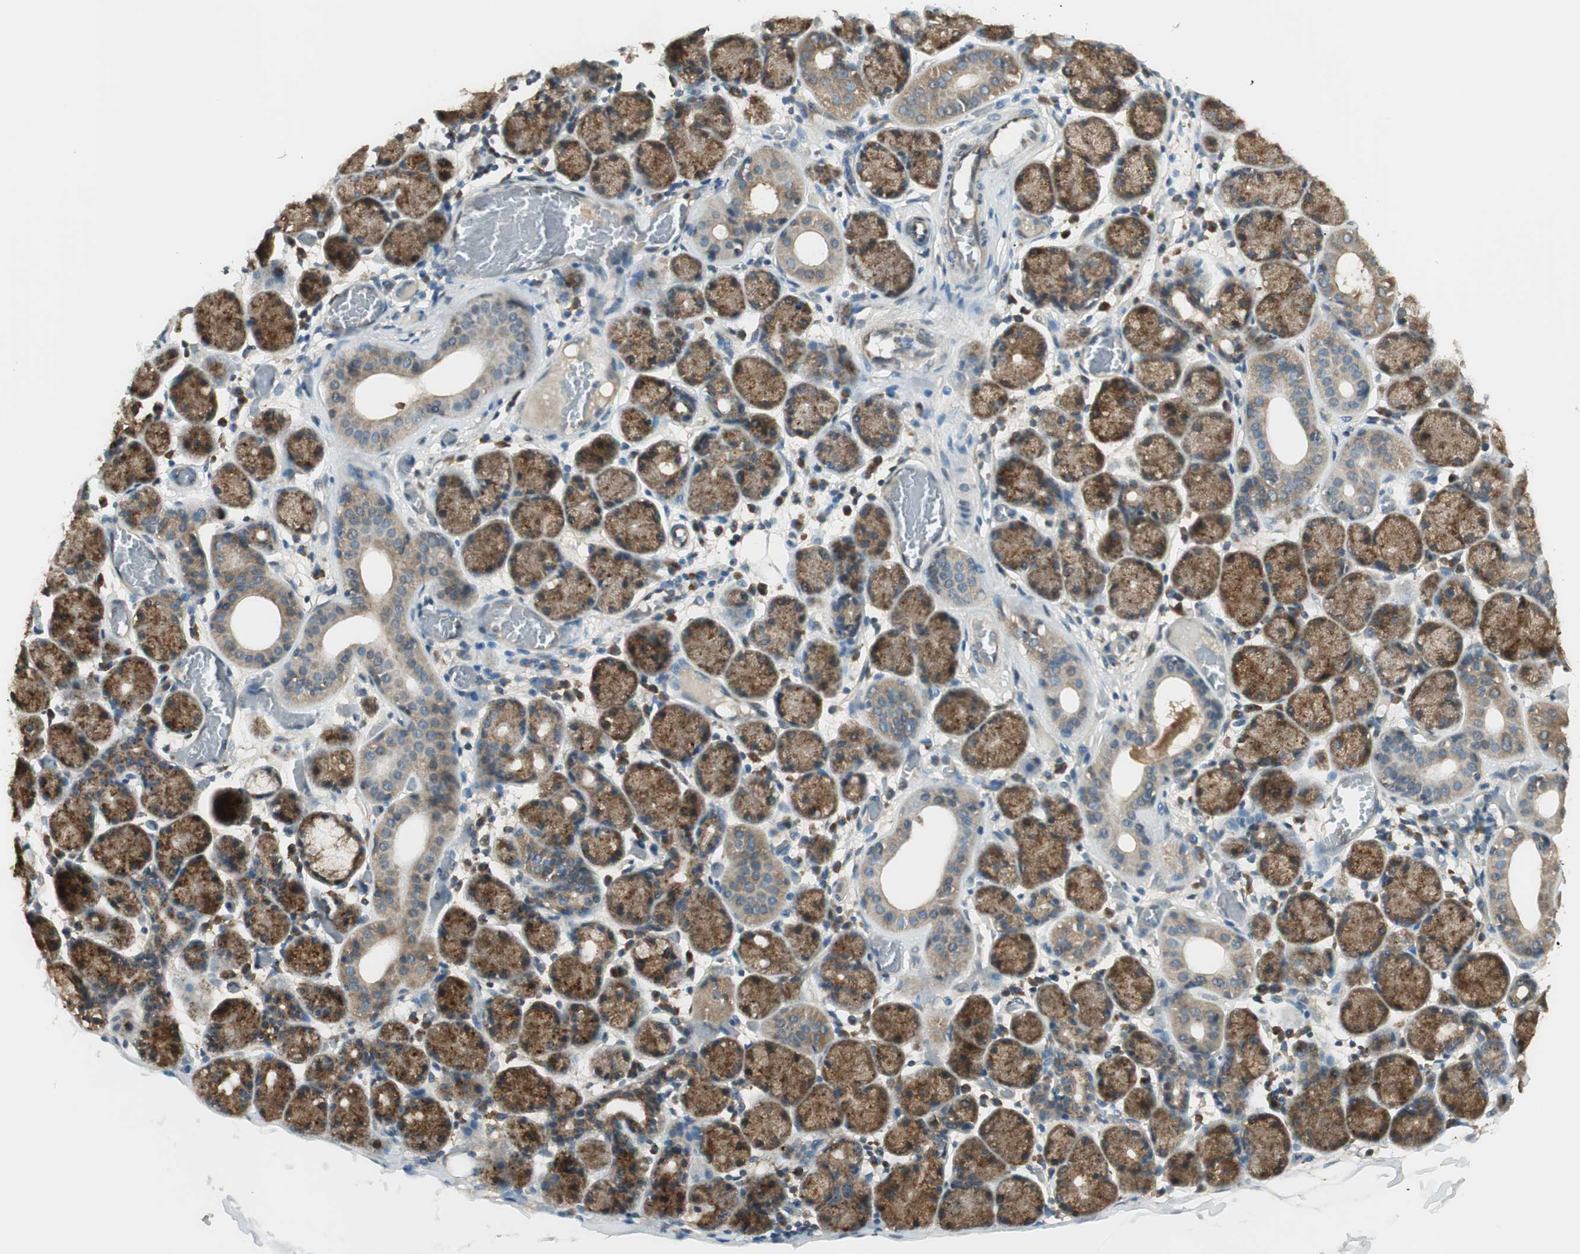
{"staining": {"intensity": "moderate", "quantity": "<25%", "location": "cytoplasmic/membranous"}, "tissue": "salivary gland", "cell_type": "Glandular cells", "image_type": "normal", "snomed": [{"axis": "morphology", "description": "Normal tissue, NOS"}, {"axis": "topography", "description": "Salivary gland"}], "caption": "A high-resolution micrograph shows immunohistochemistry (IHC) staining of normal salivary gland, which demonstrates moderate cytoplasmic/membranous expression in approximately <25% of glandular cells. (IHC, brightfield microscopy, high magnification).", "gene": "IPO5", "patient": {"sex": "female", "age": 24}}